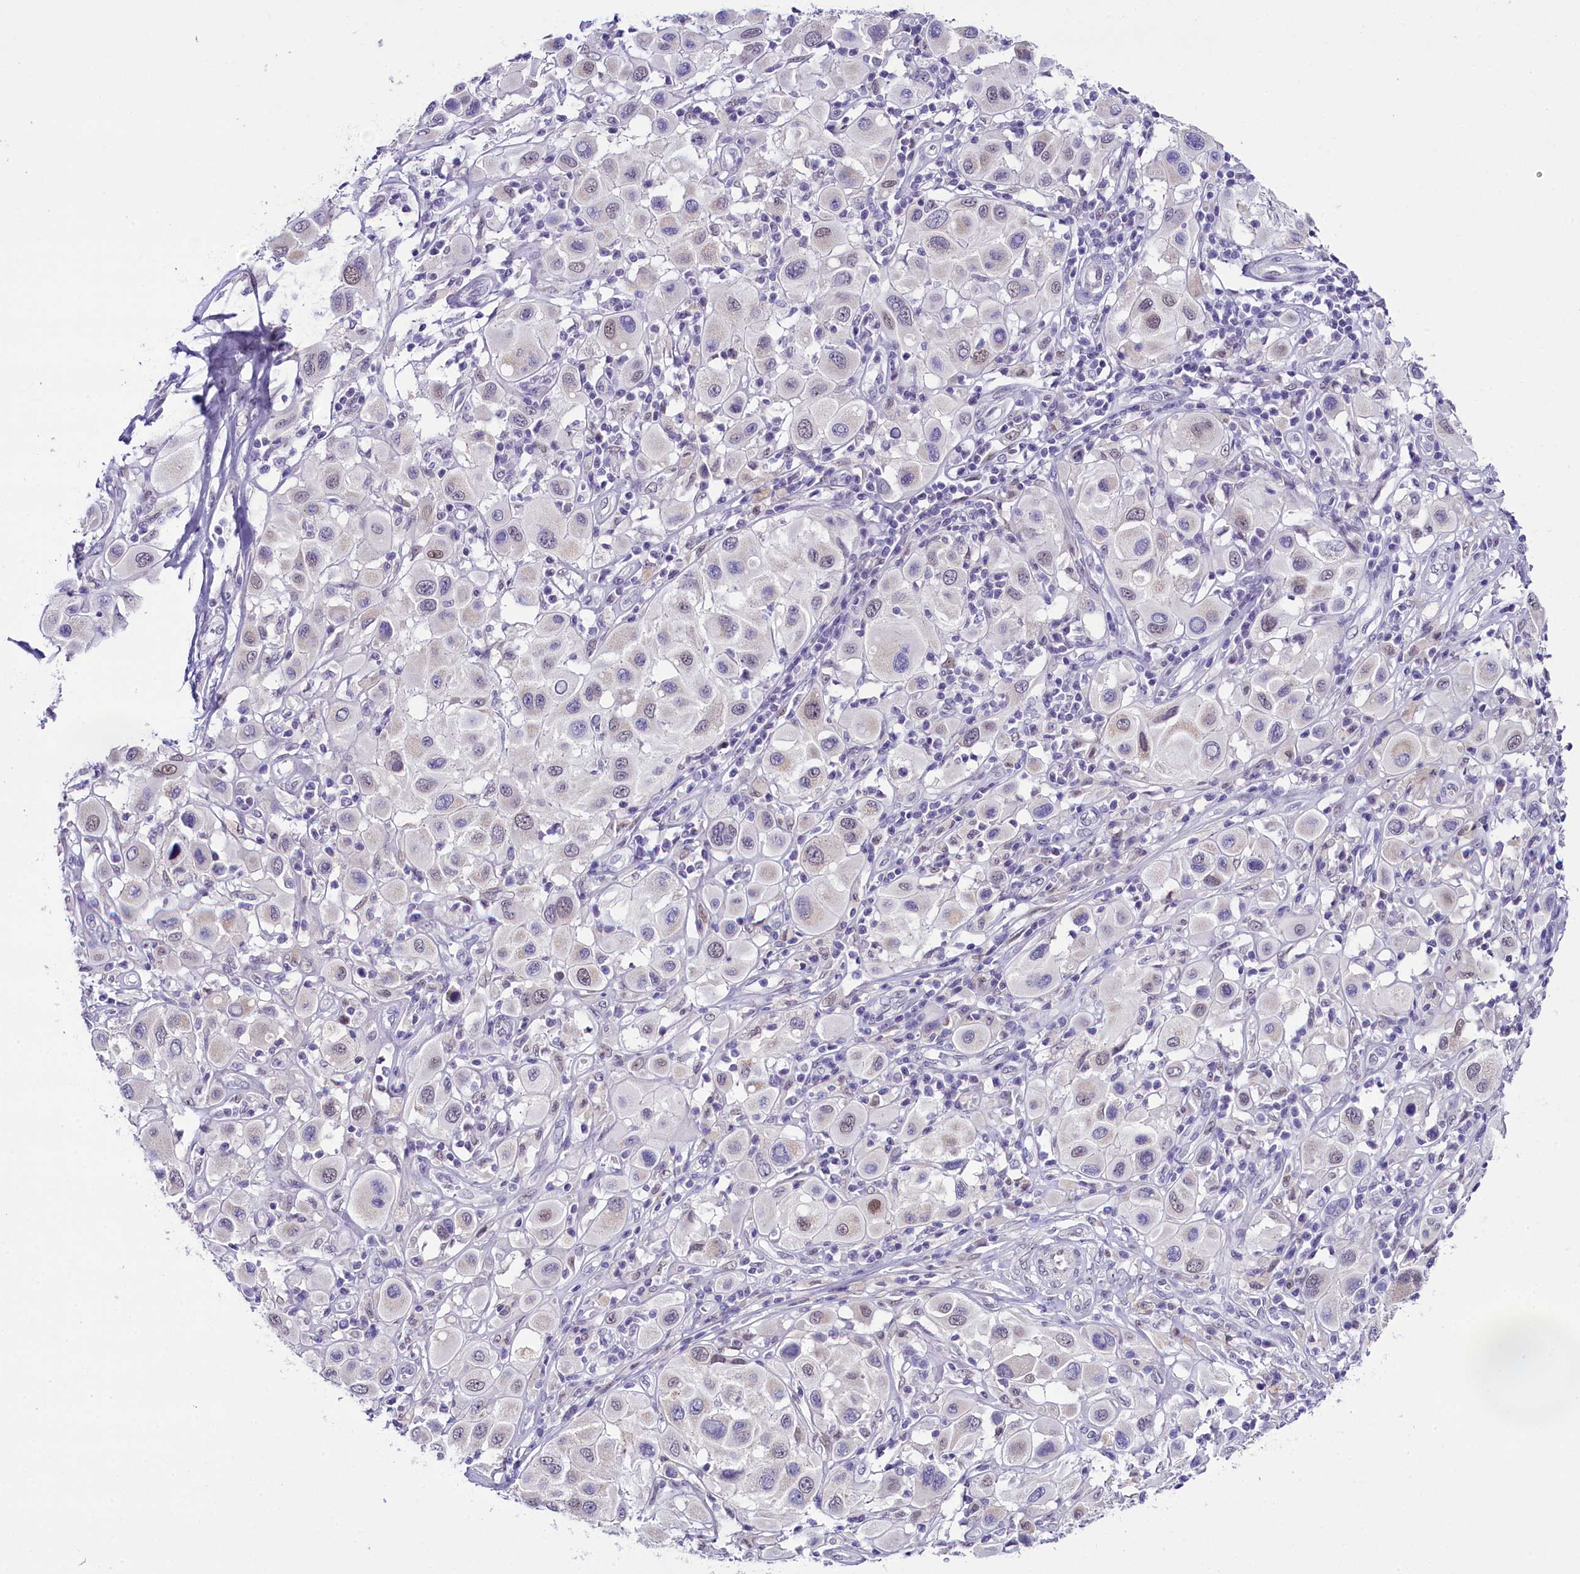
{"staining": {"intensity": "negative", "quantity": "none", "location": "none"}, "tissue": "melanoma", "cell_type": "Tumor cells", "image_type": "cancer", "snomed": [{"axis": "morphology", "description": "Malignant melanoma, Metastatic site"}, {"axis": "topography", "description": "Skin"}], "caption": "High magnification brightfield microscopy of melanoma stained with DAB (brown) and counterstained with hematoxylin (blue): tumor cells show no significant expression. (Stains: DAB immunohistochemistry with hematoxylin counter stain, Microscopy: brightfield microscopy at high magnification).", "gene": "OSGEP", "patient": {"sex": "male", "age": 41}}